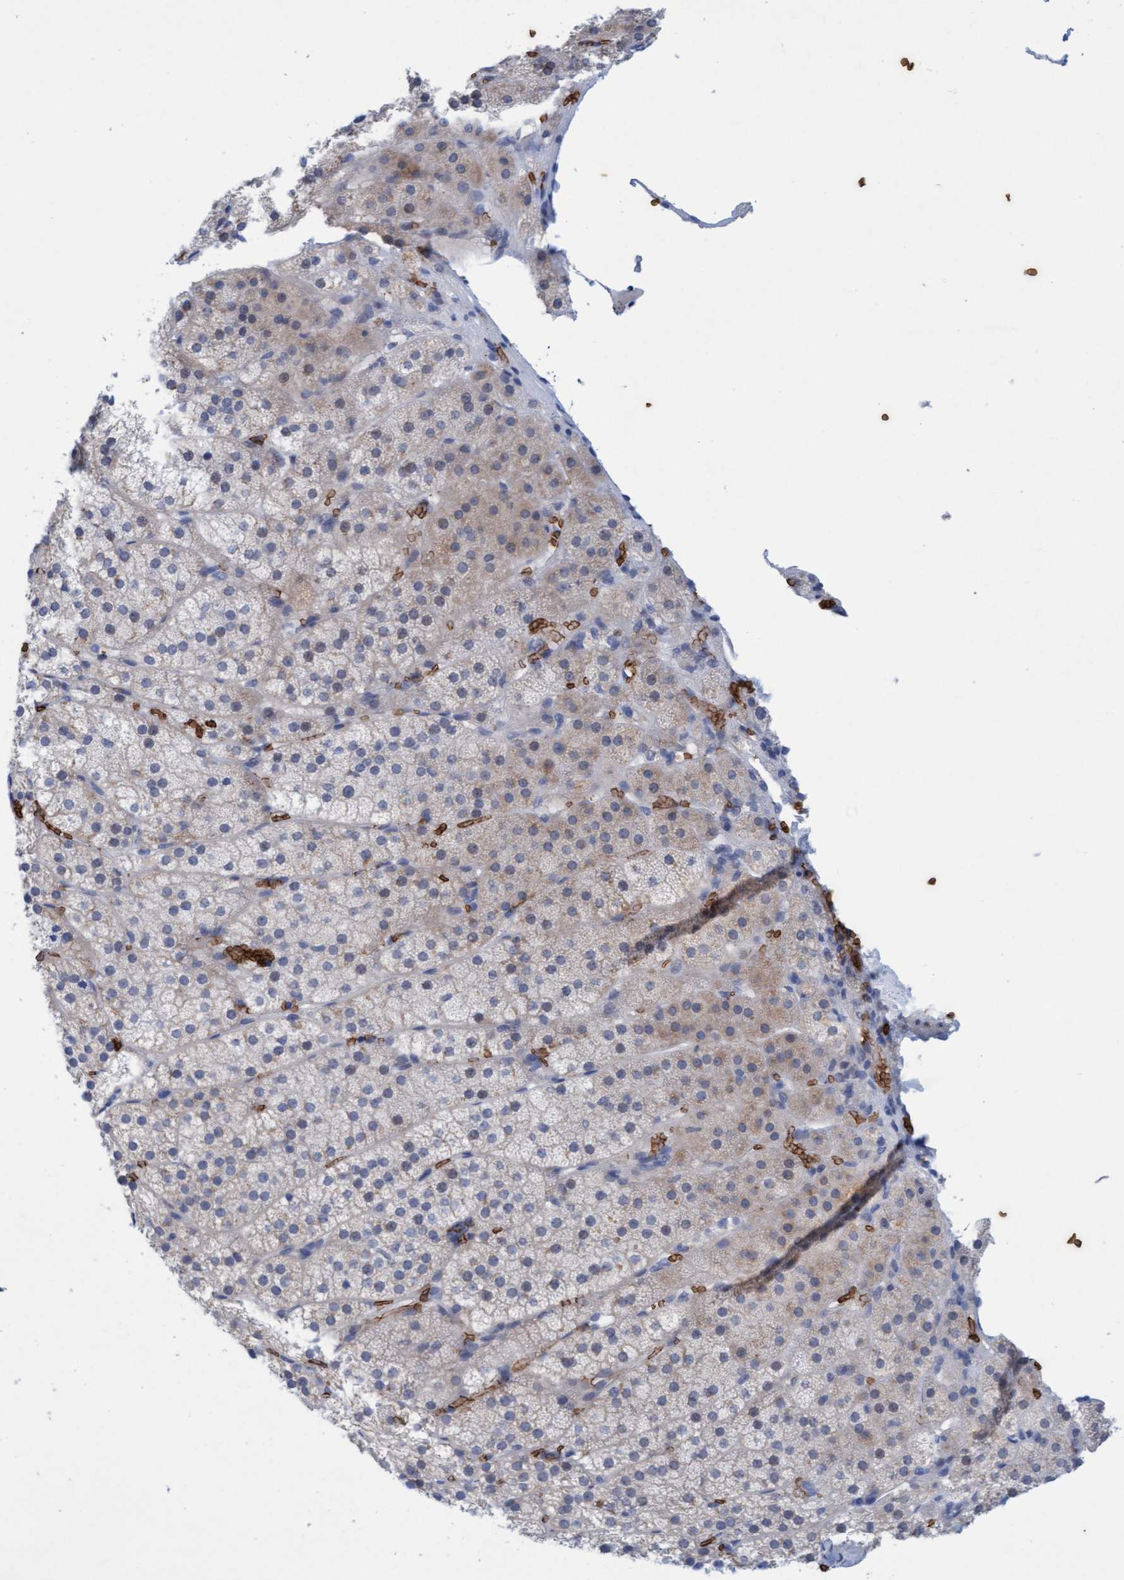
{"staining": {"intensity": "weak", "quantity": "<25%", "location": "cytoplasmic/membranous"}, "tissue": "adrenal gland", "cell_type": "Glandular cells", "image_type": "normal", "snomed": [{"axis": "morphology", "description": "Normal tissue, NOS"}, {"axis": "topography", "description": "Adrenal gland"}], "caption": "This histopathology image is of benign adrenal gland stained with immunohistochemistry (IHC) to label a protein in brown with the nuclei are counter-stained blue. There is no positivity in glandular cells. (Brightfield microscopy of DAB (3,3'-diaminobenzidine) immunohistochemistry at high magnification).", "gene": "SPEM2", "patient": {"sex": "female", "age": 44}}